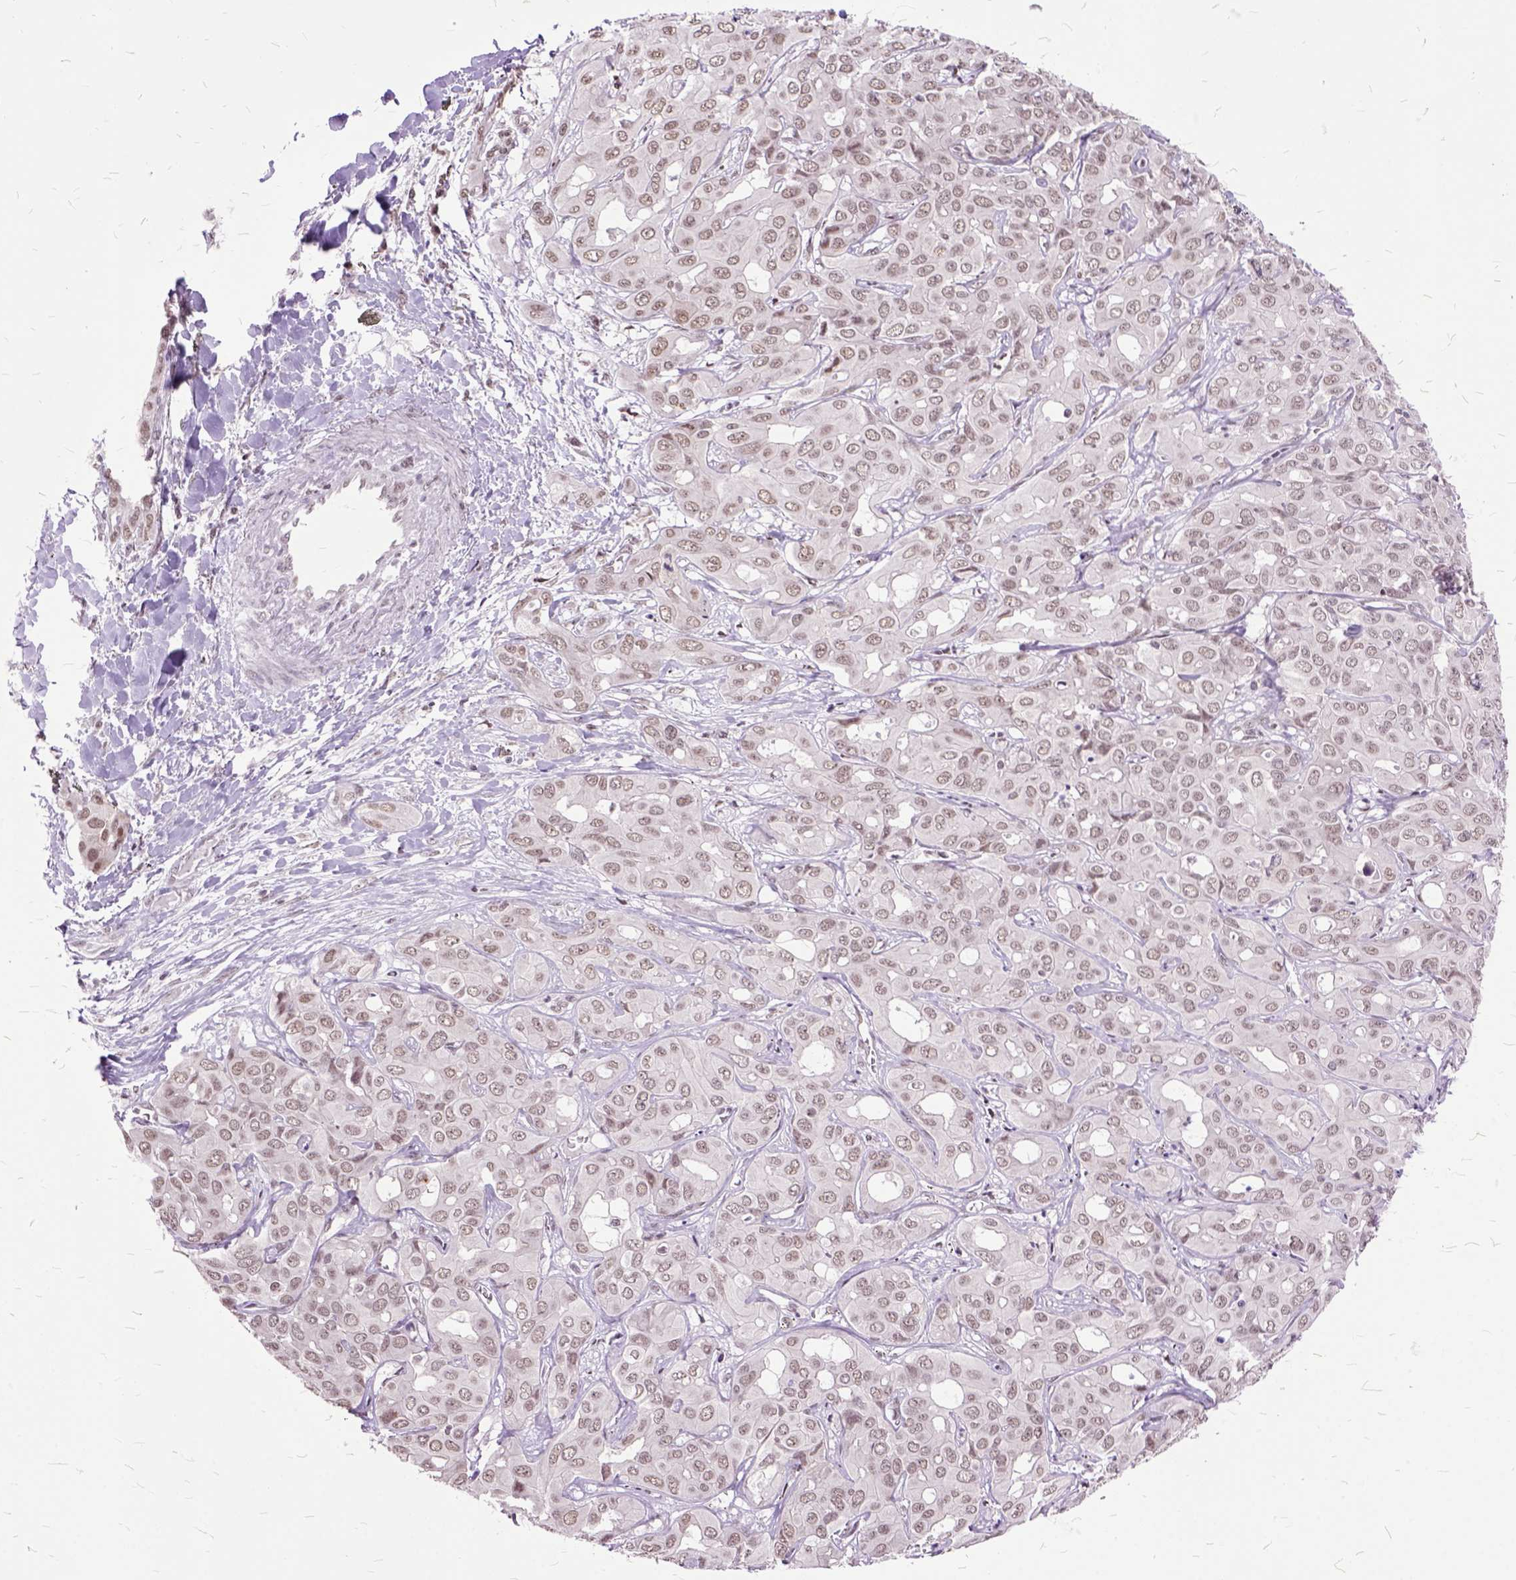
{"staining": {"intensity": "weak", "quantity": ">75%", "location": "nuclear"}, "tissue": "liver cancer", "cell_type": "Tumor cells", "image_type": "cancer", "snomed": [{"axis": "morphology", "description": "Cholangiocarcinoma"}, {"axis": "topography", "description": "Liver"}], "caption": "Protein staining shows weak nuclear staining in about >75% of tumor cells in cholangiocarcinoma (liver).", "gene": "ORC5", "patient": {"sex": "female", "age": 60}}